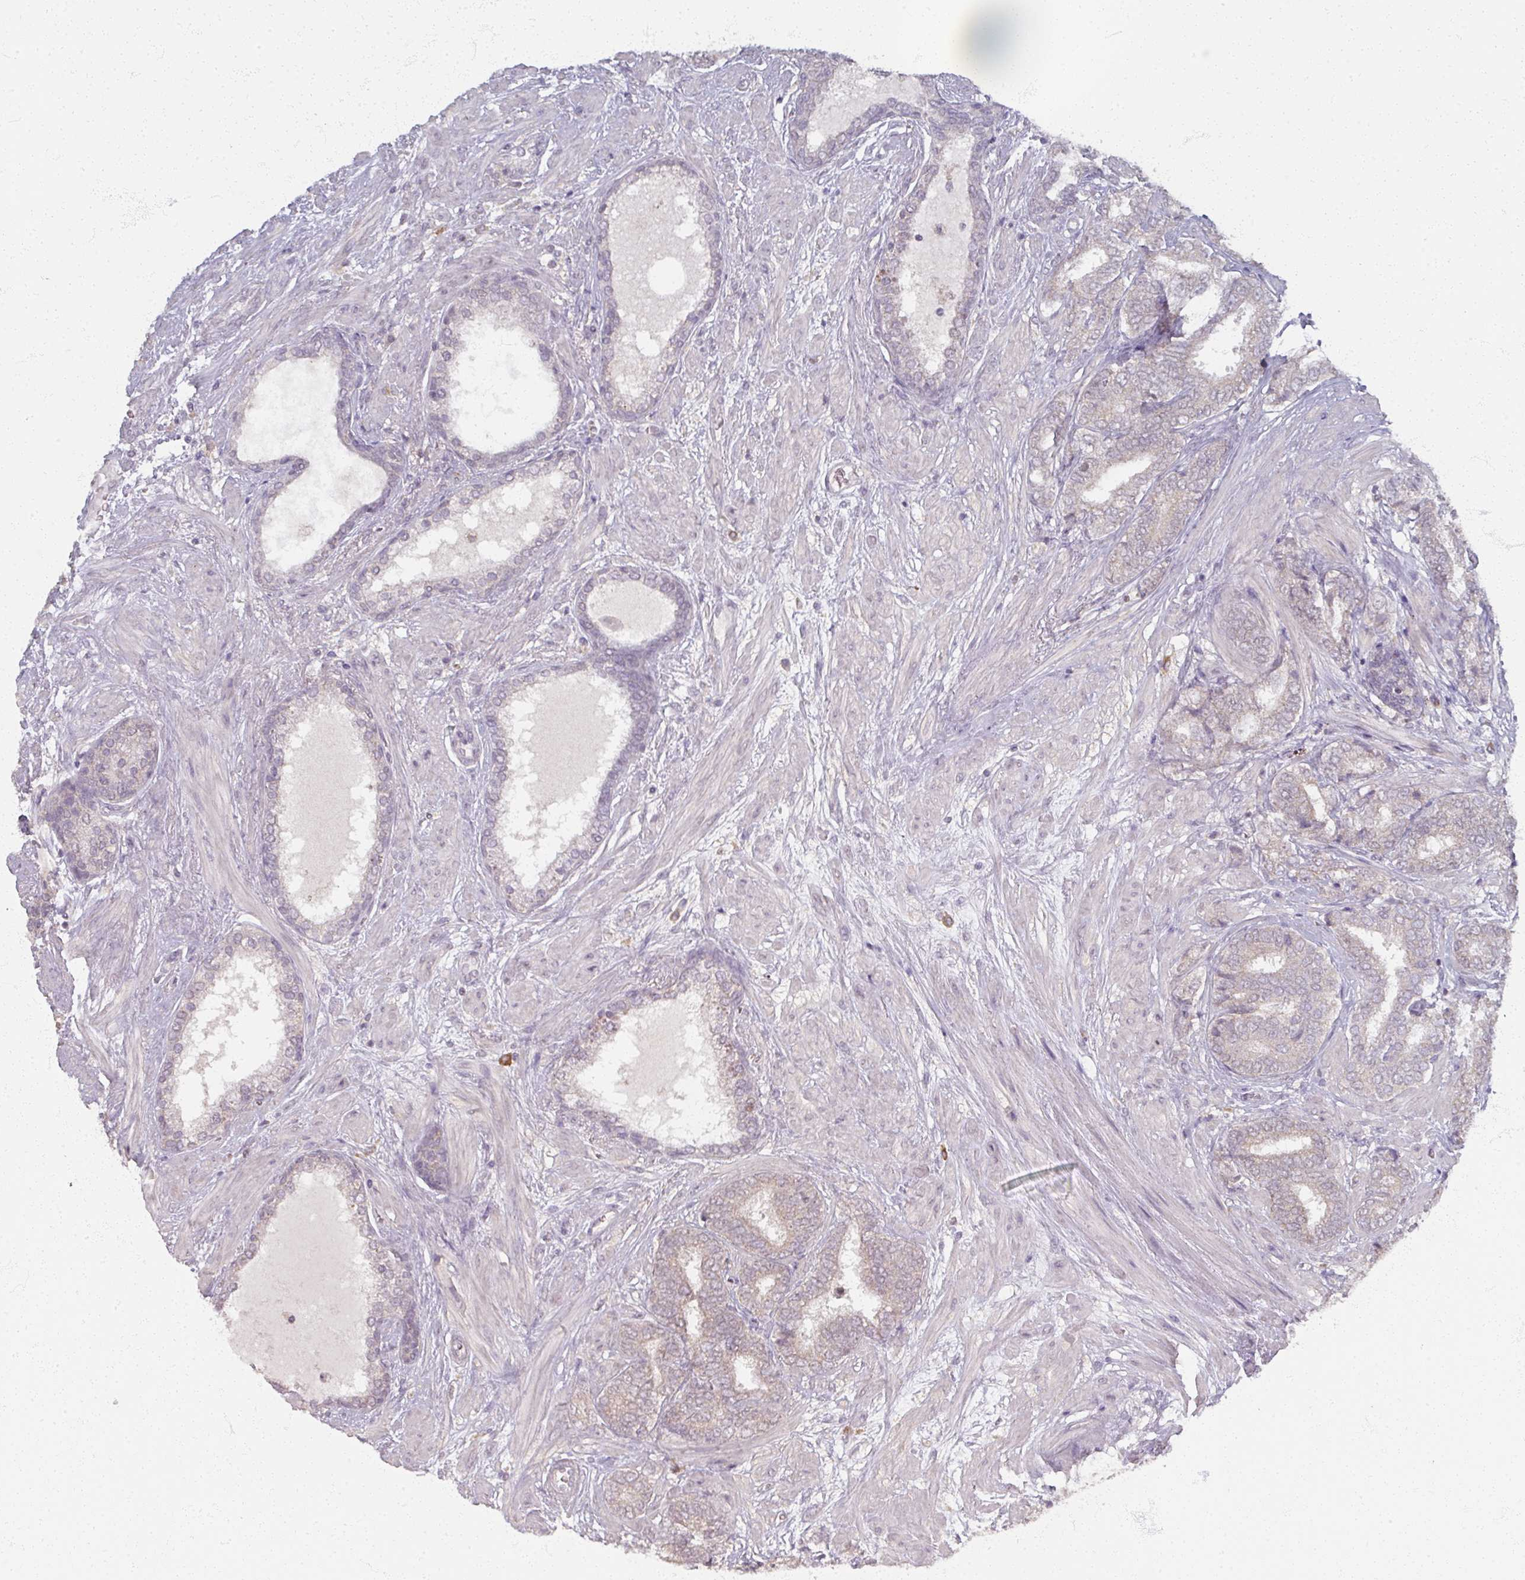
{"staining": {"intensity": "weak", "quantity": "<25%", "location": "cytoplasmic/membranous"}, "tissue": "prostate cancer", "cell_type": "Tumor cells", "image_type": "cancer", "snomed": [{"axis": "morphology", "description": "Adenocarcinoma, High grade"}, {"axis": "topography", "description": "Prostate"}], "caption": "DAB (3,3'-diaminobenzidine) immunohistochemical staining of human prostate cancer exhibits no significant staining in tumor cells.", "gene": "SOX11", "patient": {"sex": "male", "age": 72}}